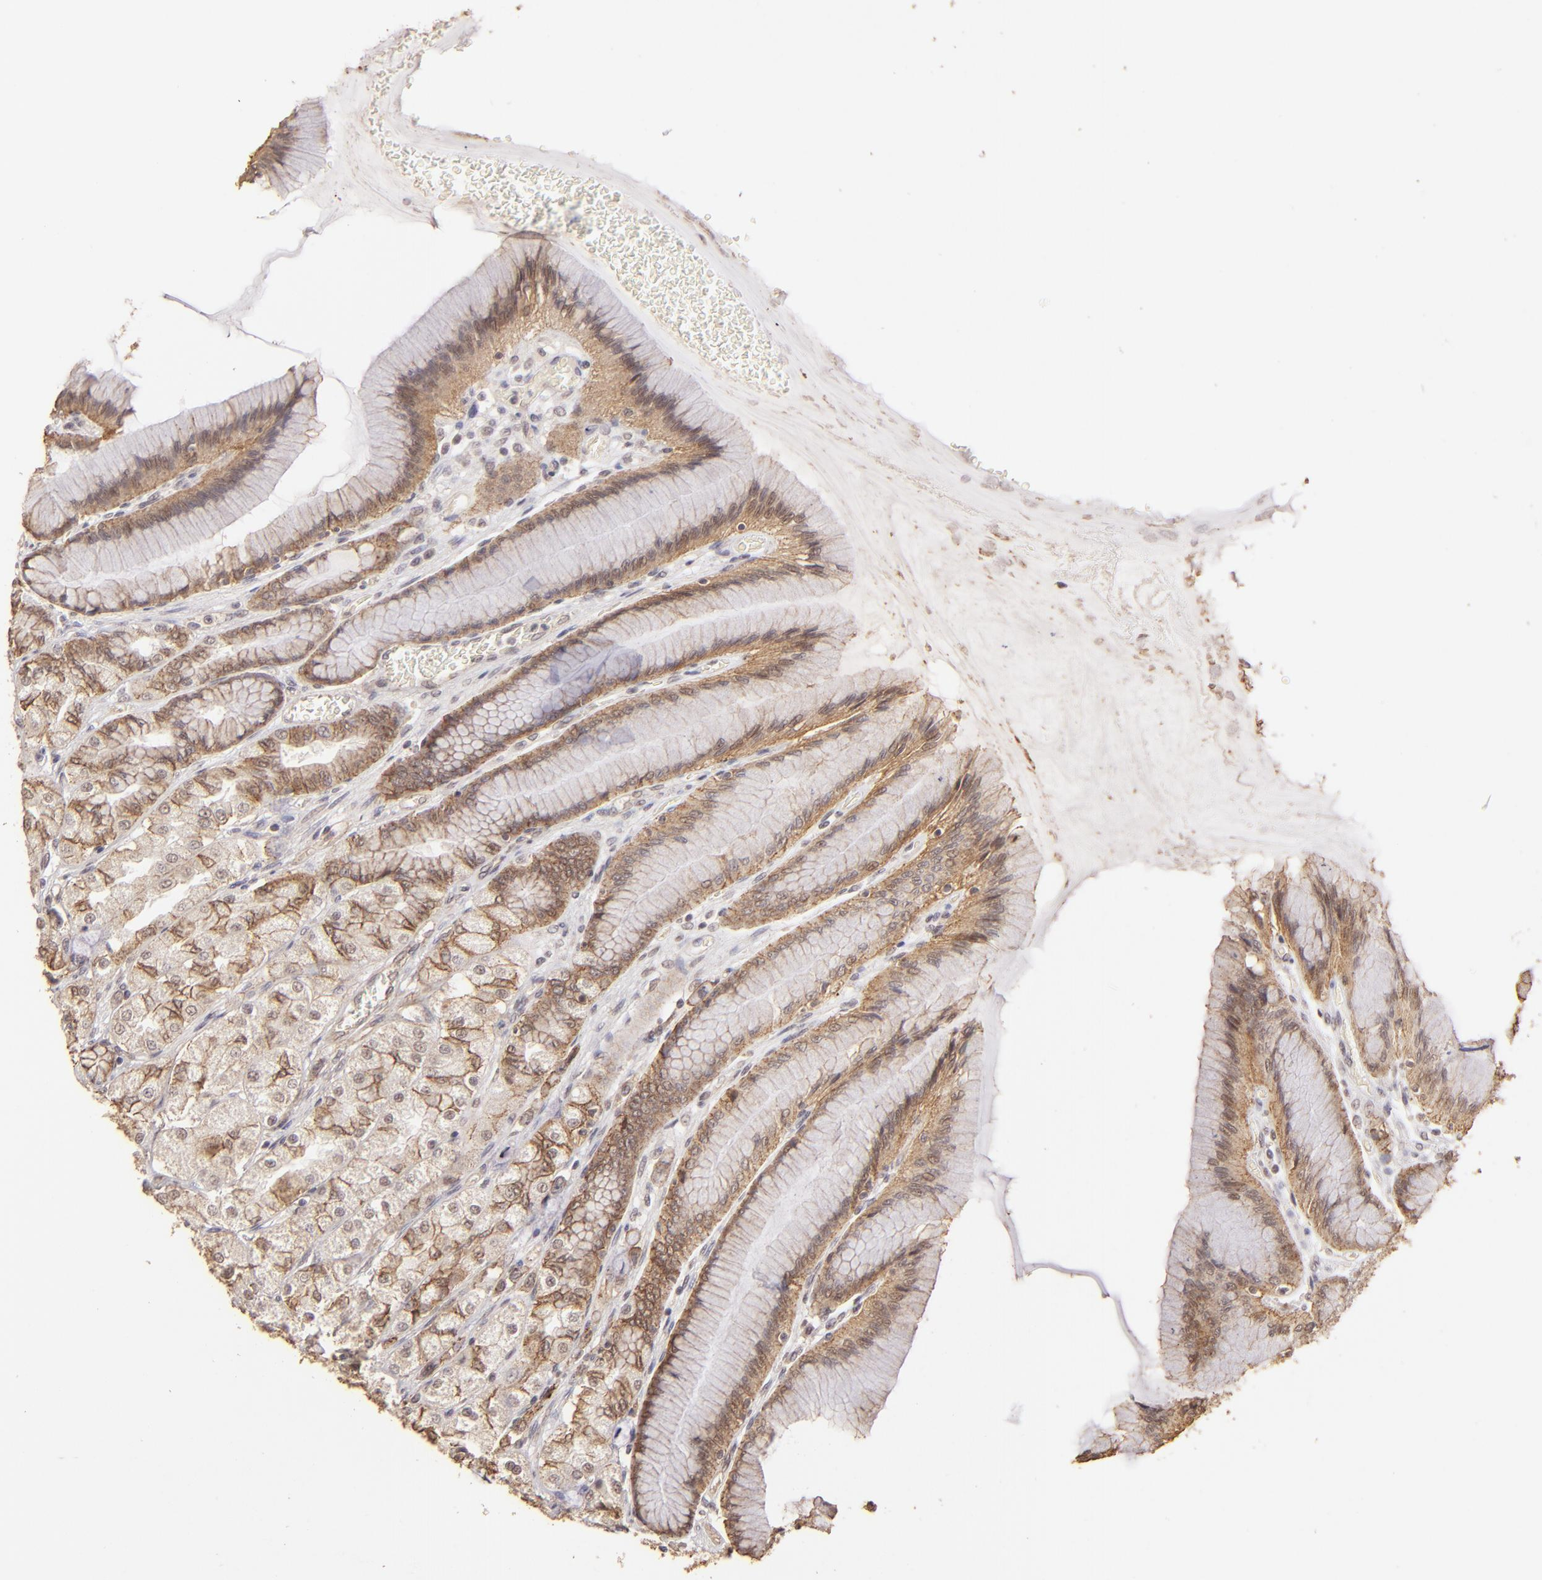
{"staining": {"intensity": "moderate", "quantity": ">75%", "location": "cytoplasmic/membranous"}, "tissue": "stomach", "cell_type": "Glandular cells", "image_type": "normal", "snomed": [{"axis": "morphology", "description": "Normal tissue, NOS"}, {"axis": "morphology", "description": "Adenocarcinoma, NOS"}, {"axis": "topography", "description": "Stomach"}, {"axis": "topography", "description": "Stomach, lower"}], "caption": "Immunohistochemical staining of benign human stomach shows >75% levels of moderate cytoplasmic/membranous protein staining in approximately >75% of glandular cells. (DAB (3,3'-diaminobenzidine) IHC with brightfield microscopy, high magnification).", "gene": "CLDN1", "patient": {"sex": "female", "age": 65}}